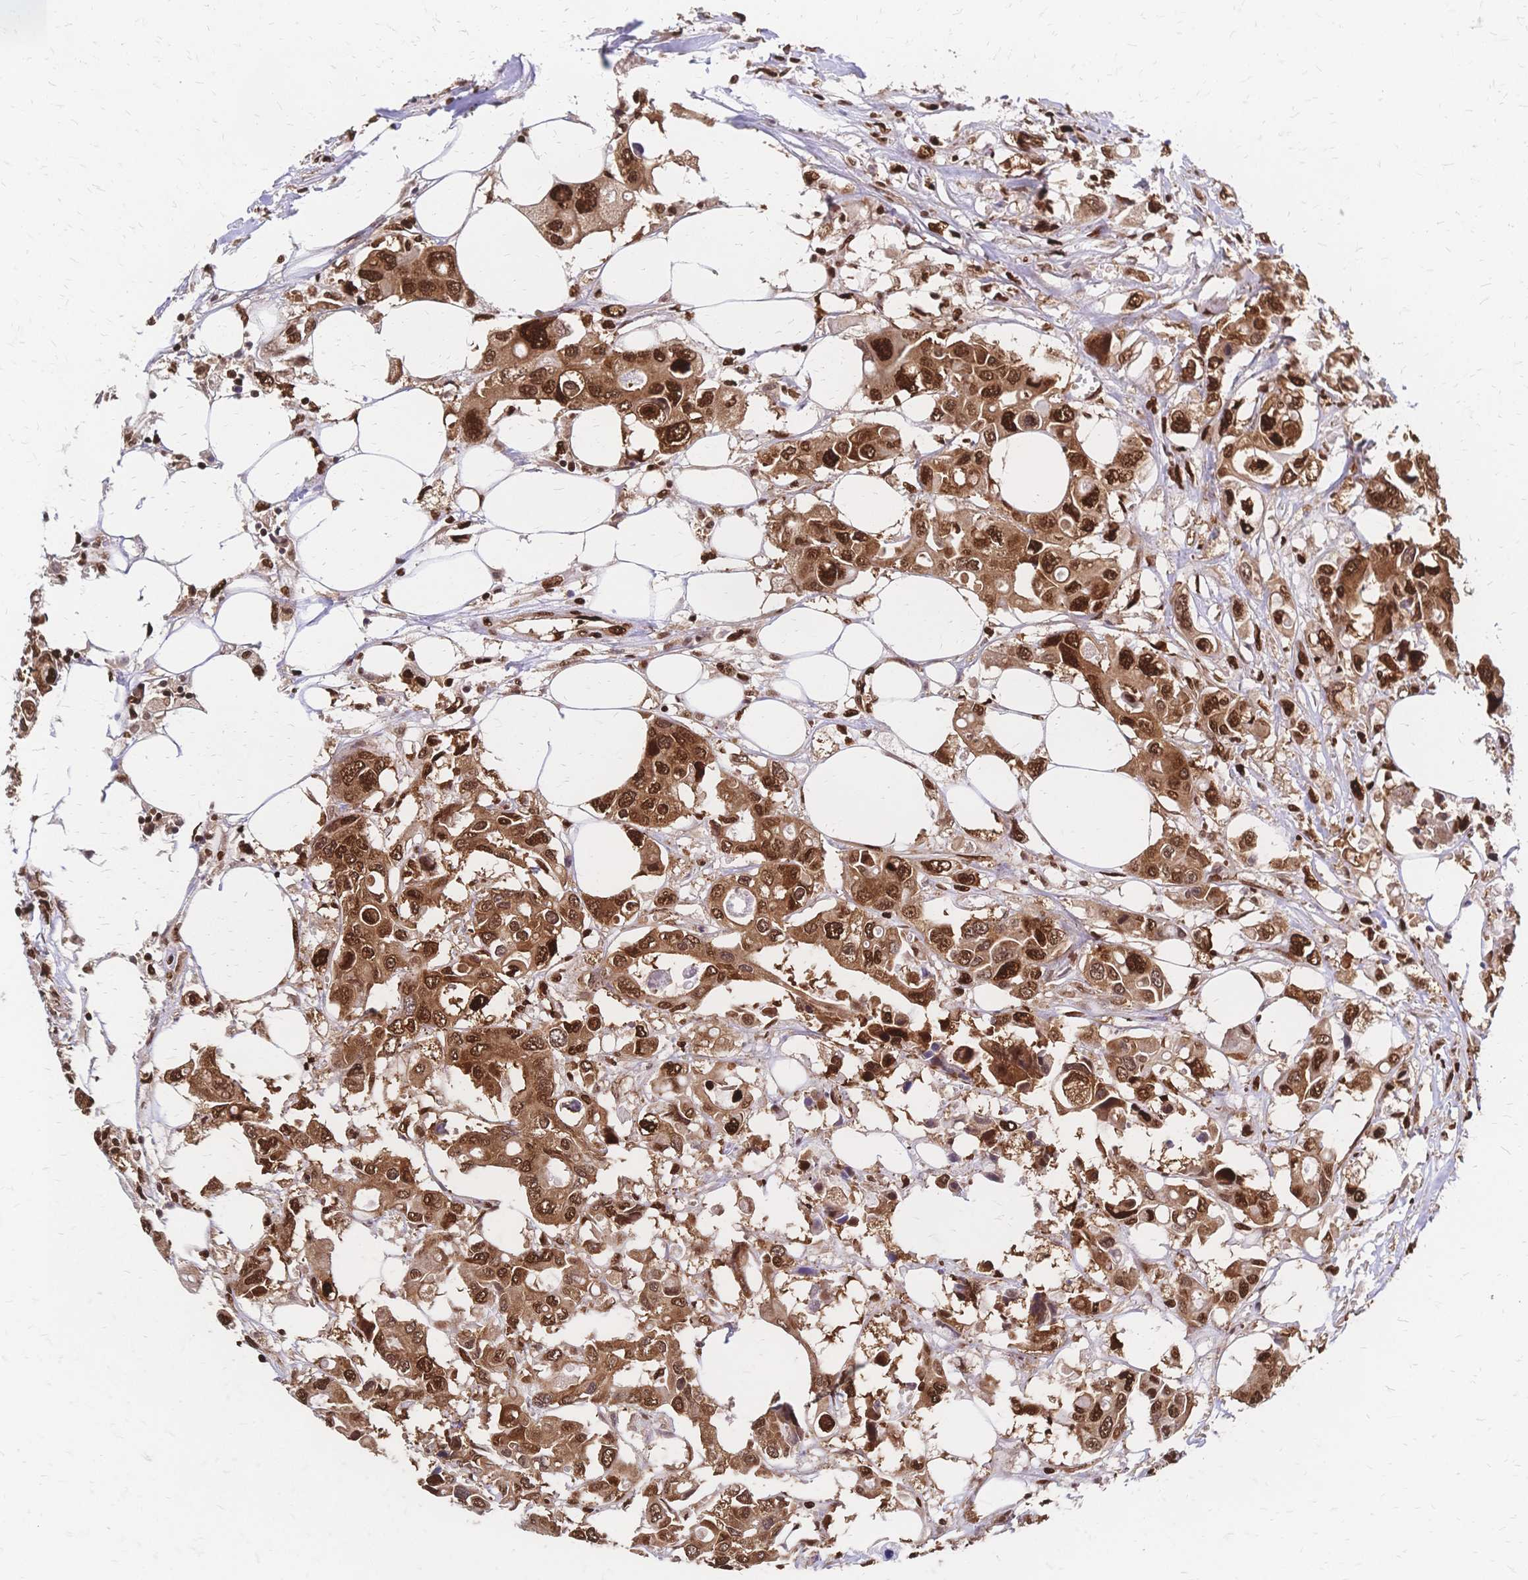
{"staining": {"intensity": "strong", "quantity": ">75%", "location": "cytoplasmic/membranous,nuclear"}, "tissue": "colorectal cancer", "cell_type": "Tumor cells", "image_type": "cancer", "snomed": [{"axis": "morphology", "description": "Adenocarcinoma, NOS"}, {"axis": "topography", "description": "Colon"}], "caption": "Approximately >75% of tumor cells in human colorectal cancer display strong cytoplasmic/membranous and nuclear protein expression as visualized by brown immunohistochemical staining.", "gene": "HDGF", "patient": {"sex": "male", "age": 77}}